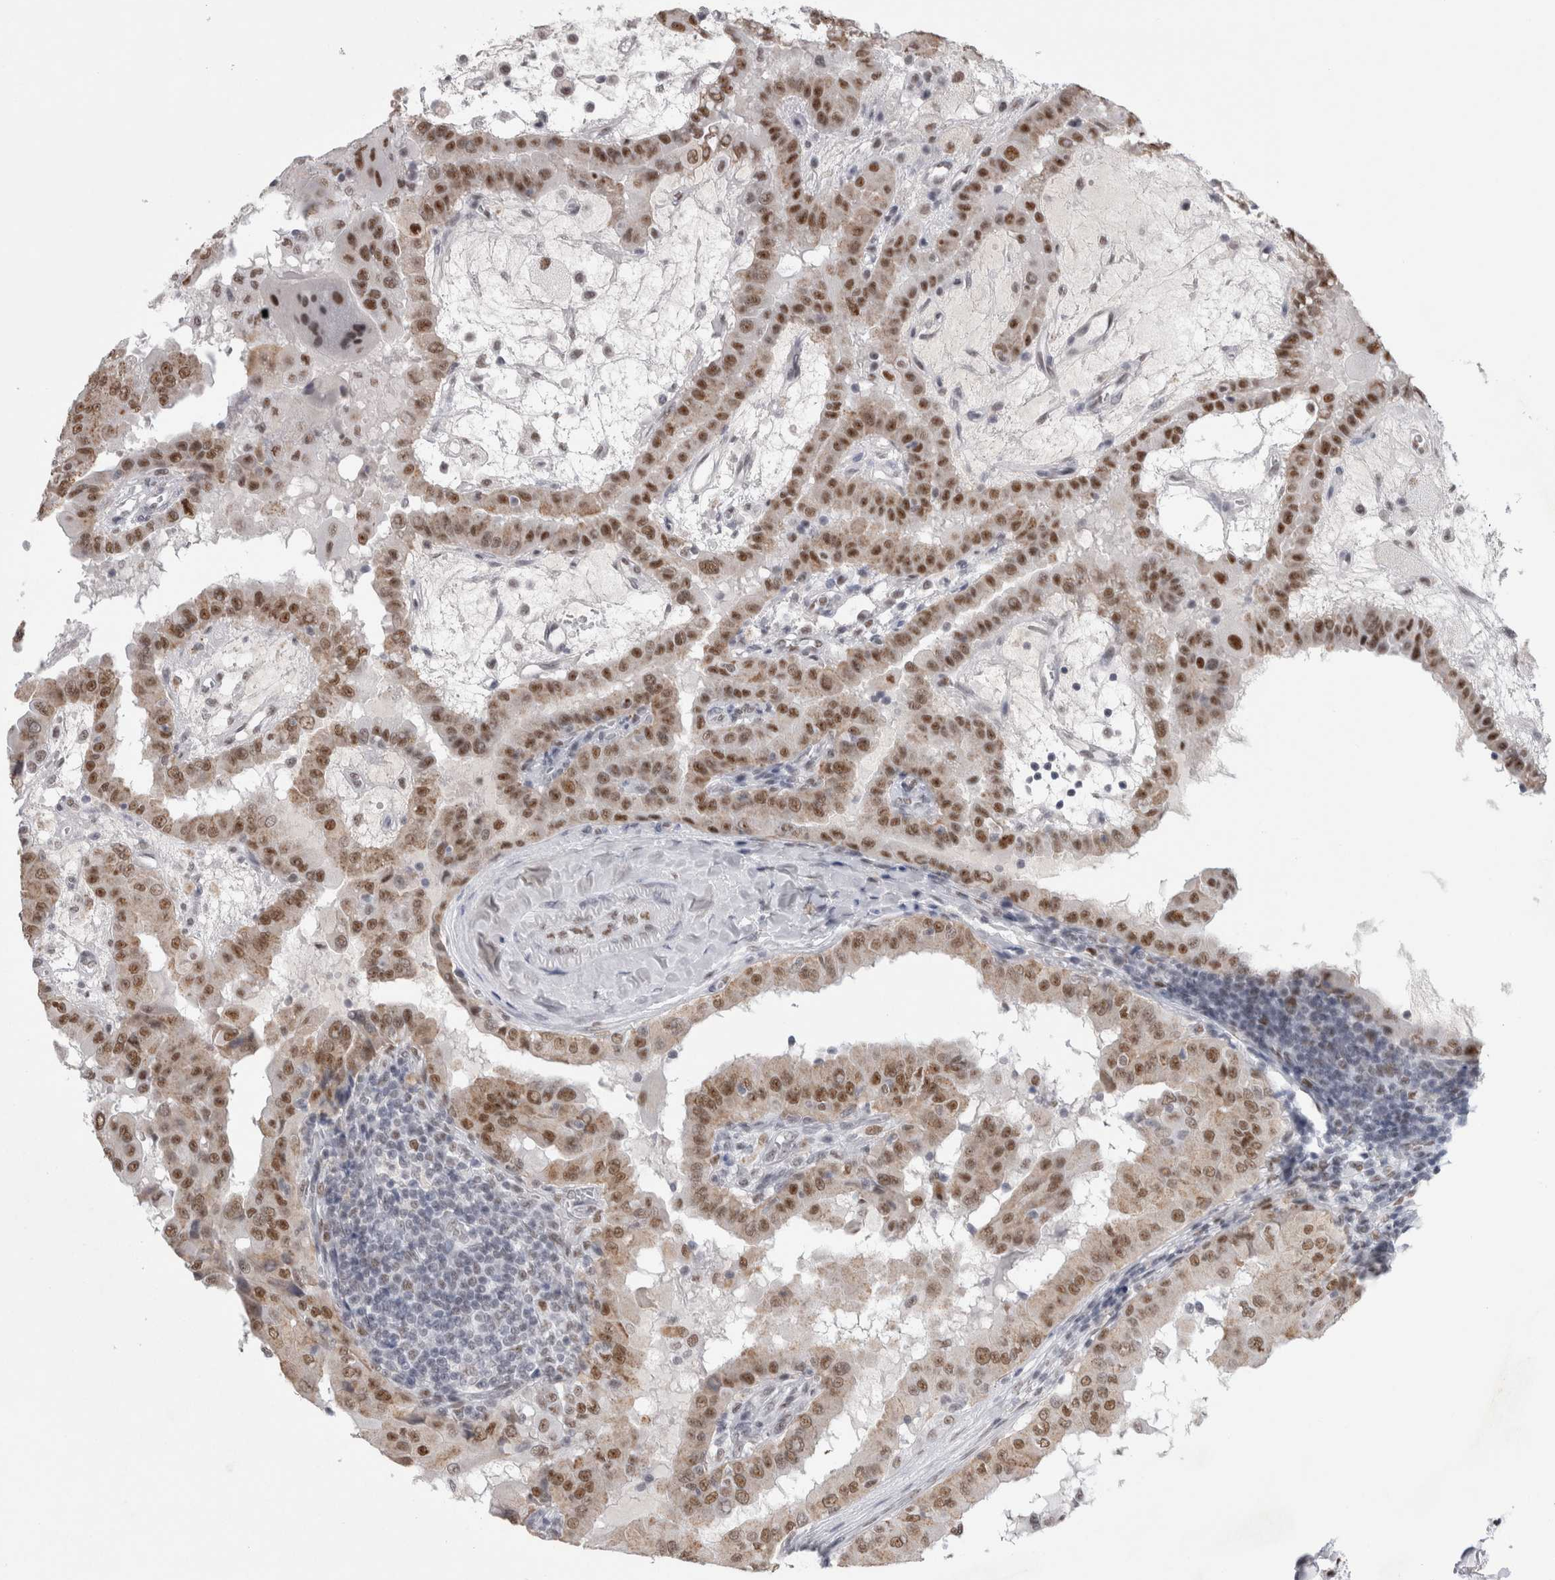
{"staining": {"intensity": "moderate", "quantity": ">75%", "location": "nuclear"}, "tissue": "thyroid cancer", "cell_type": "Tumor cells", "image_type": "cancer", "snomed": [{"axis": "morphology", "description": "Papillary adenocarcinoma, NOS"}, {"axis": "topography", "description": "Thyroid gland"}], "caption": "An IHC photomicrograph of neoplastic tissue is shown. Protein staining in brown highlights moderate nuclear positivity in thyroid cancer within tumor cells.", "gene": "API5", "patient": {"sex": "male", "age": 33}}